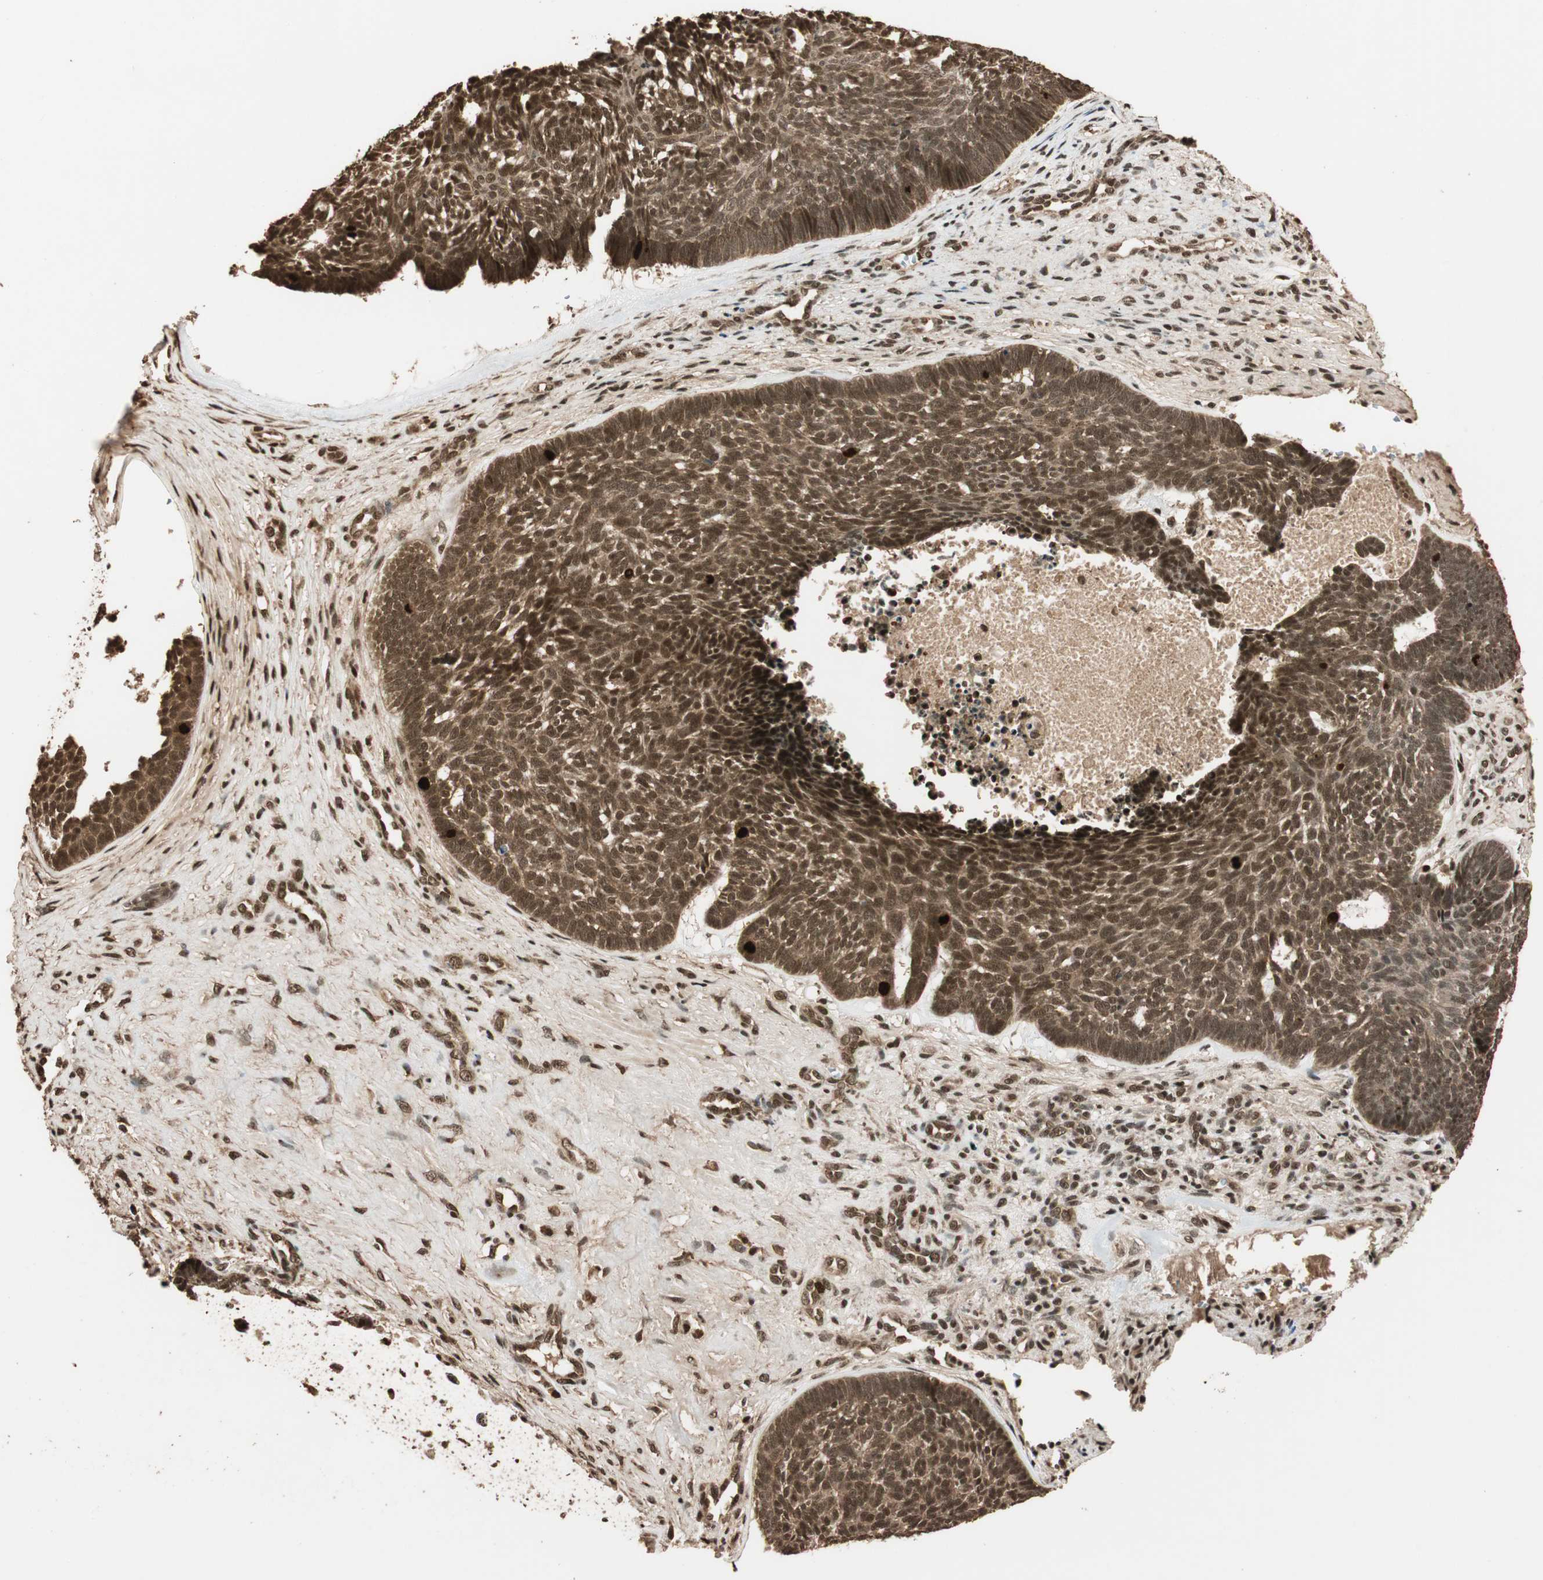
{"staining": {"intensity": "strong", "quantity": ">75%", "location": "nuclear"}, "tissue": "skin cancer", "cell_type": "Tumor cells", "image_type": "cancer", "snomed": [{"axis": "morphology", "description": "Basal cell carcinoma"}, {"axis": "topography", "description": "Skin"}], "caption": "Immunohistochemical staining of basal cell carcinoma (skin) shows high levels of strong nuclear staining in about >75% of tumor cells. (DAB IHC, brown staining for protein, blue staining for nuclei).", "gene": "ALKBH5", "patient": {"sex": "male", "age": 84}}